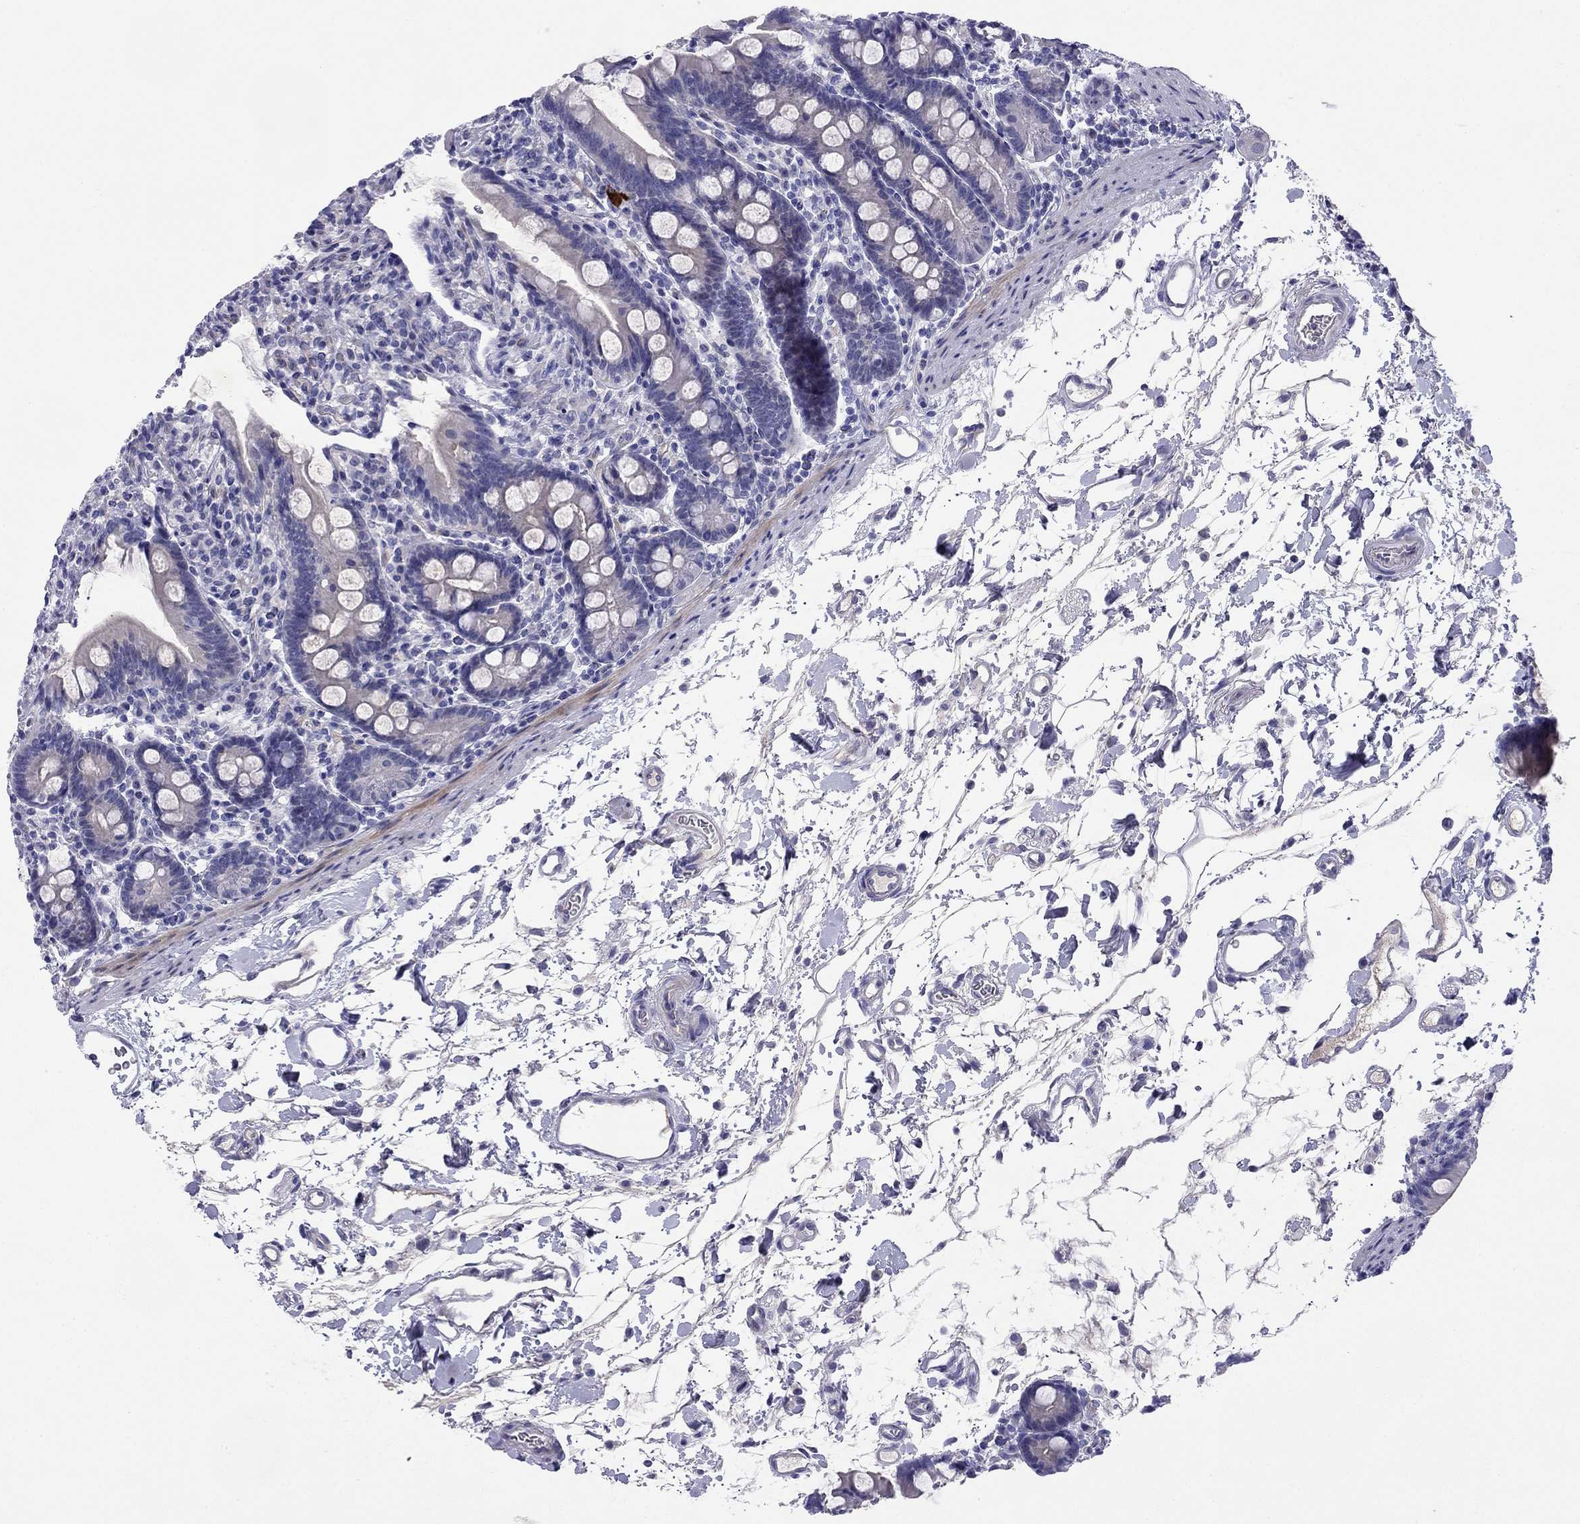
{"staining": {"intensity": "negative", "quantity": "none", "location": "none"}, "tissue": "small intestine", "cell_type": "Glandular cells", "image_type": "normal", "snomed": [{"axis": "morphology", "description": "Normal tissue, NOS"}, {"axis": "topography", "description": "Small intestine"}], "caption": "Glandular cells are negative for protein expression in unremarkable human small intestine. (DAB IHC with hematoxylin counter stain).", "gene": "CMYA5", "patient": {"sex": "female", "age": 44}}